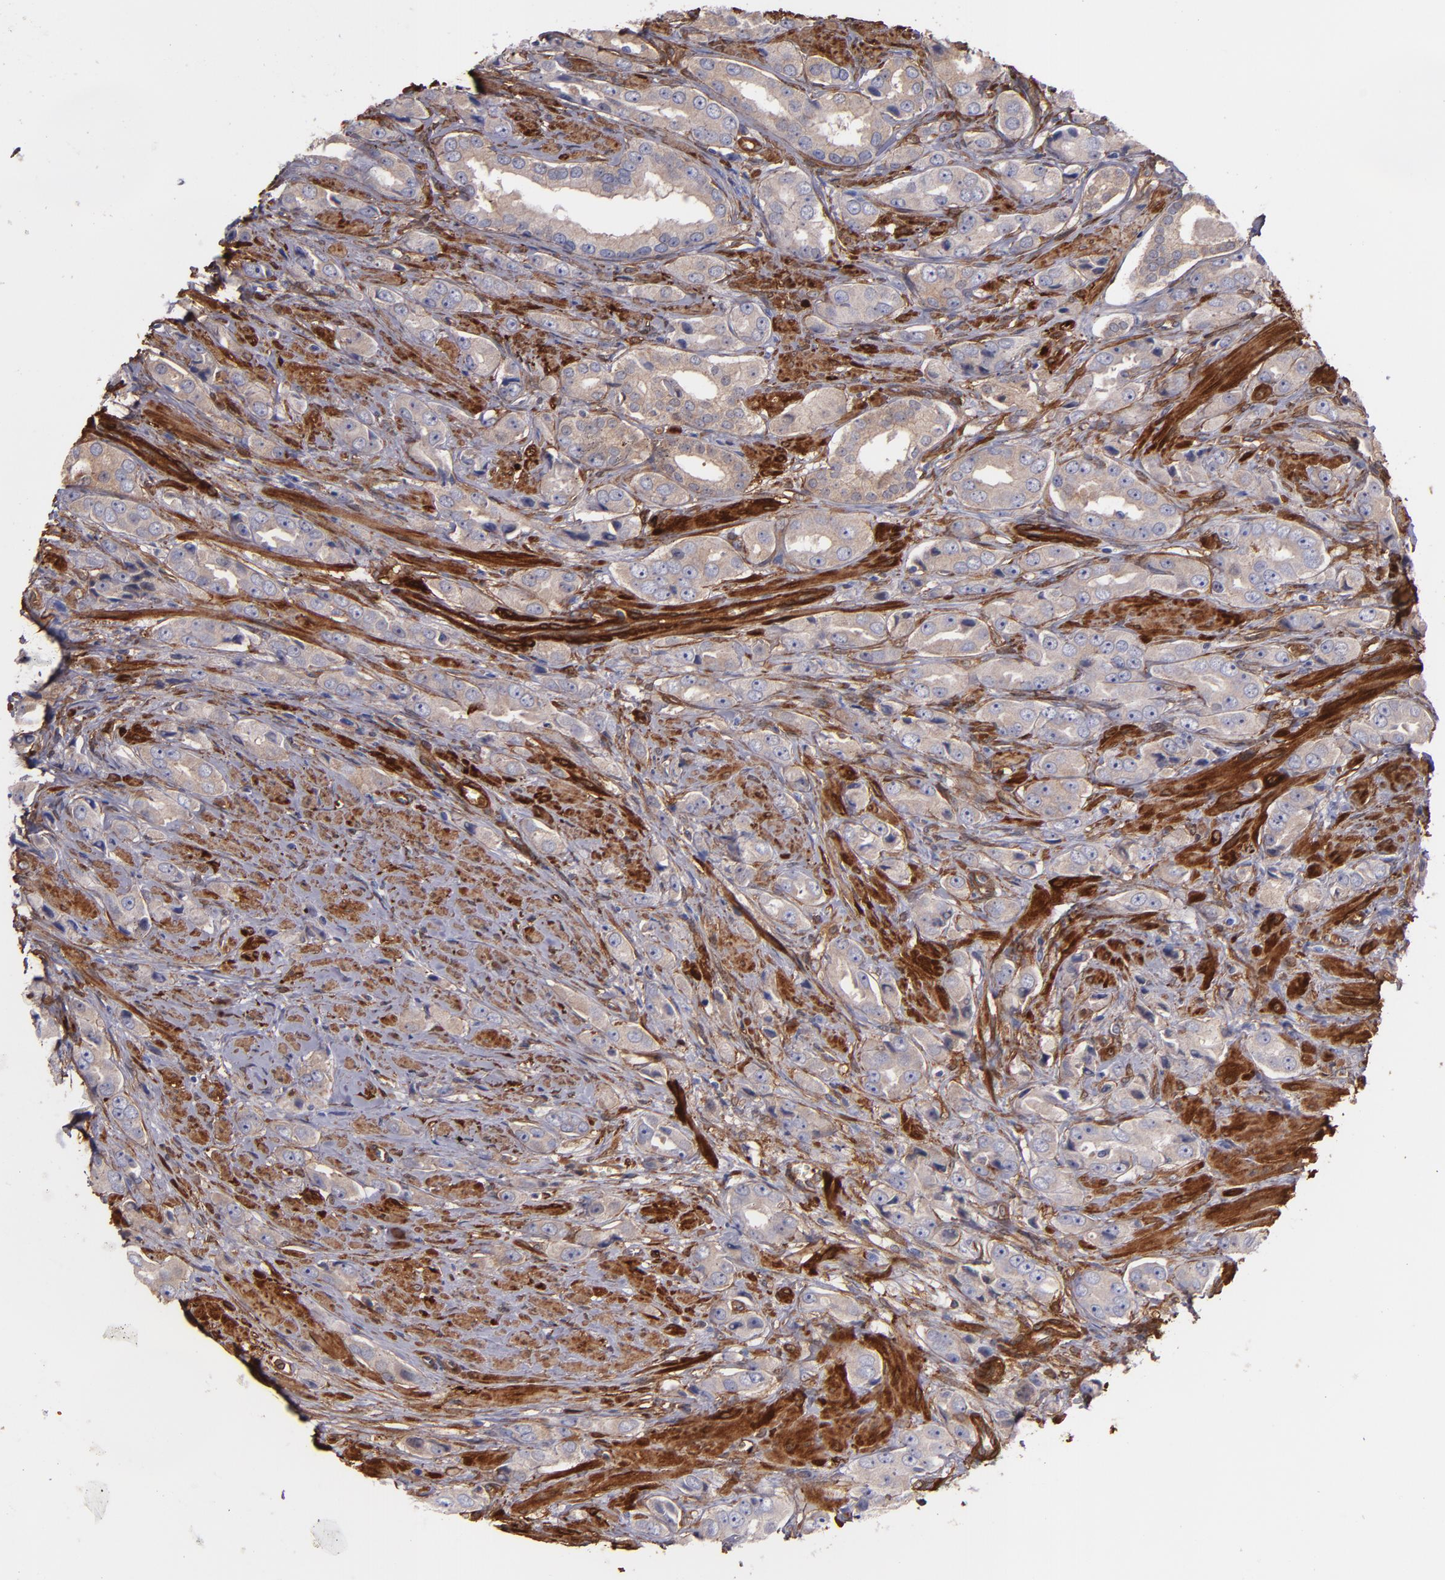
{"staining": {"intensity": "weak", "quantity": ">75%", "location": "cytoplasmic/membranous"}, "tissue": "prostate cancer", "cell_type": "Tumor cells", "image_type": "cancer", "snomed": [{"axis": "morphology", "description": "Adenocarcinoma, Medium grade"}, {"axis": "topography", "description": "Prostate"}], "caption": "A brown stain shows weak cytoplasmic/membranous staining of a protein in prostate cancer (medium-grade adenocarcinoma) tumor cells. (Brightfield microscopy of DAB IHC at high magnification).", "gene": "VCL", "patient": {"sex": "male", "age": 53}}